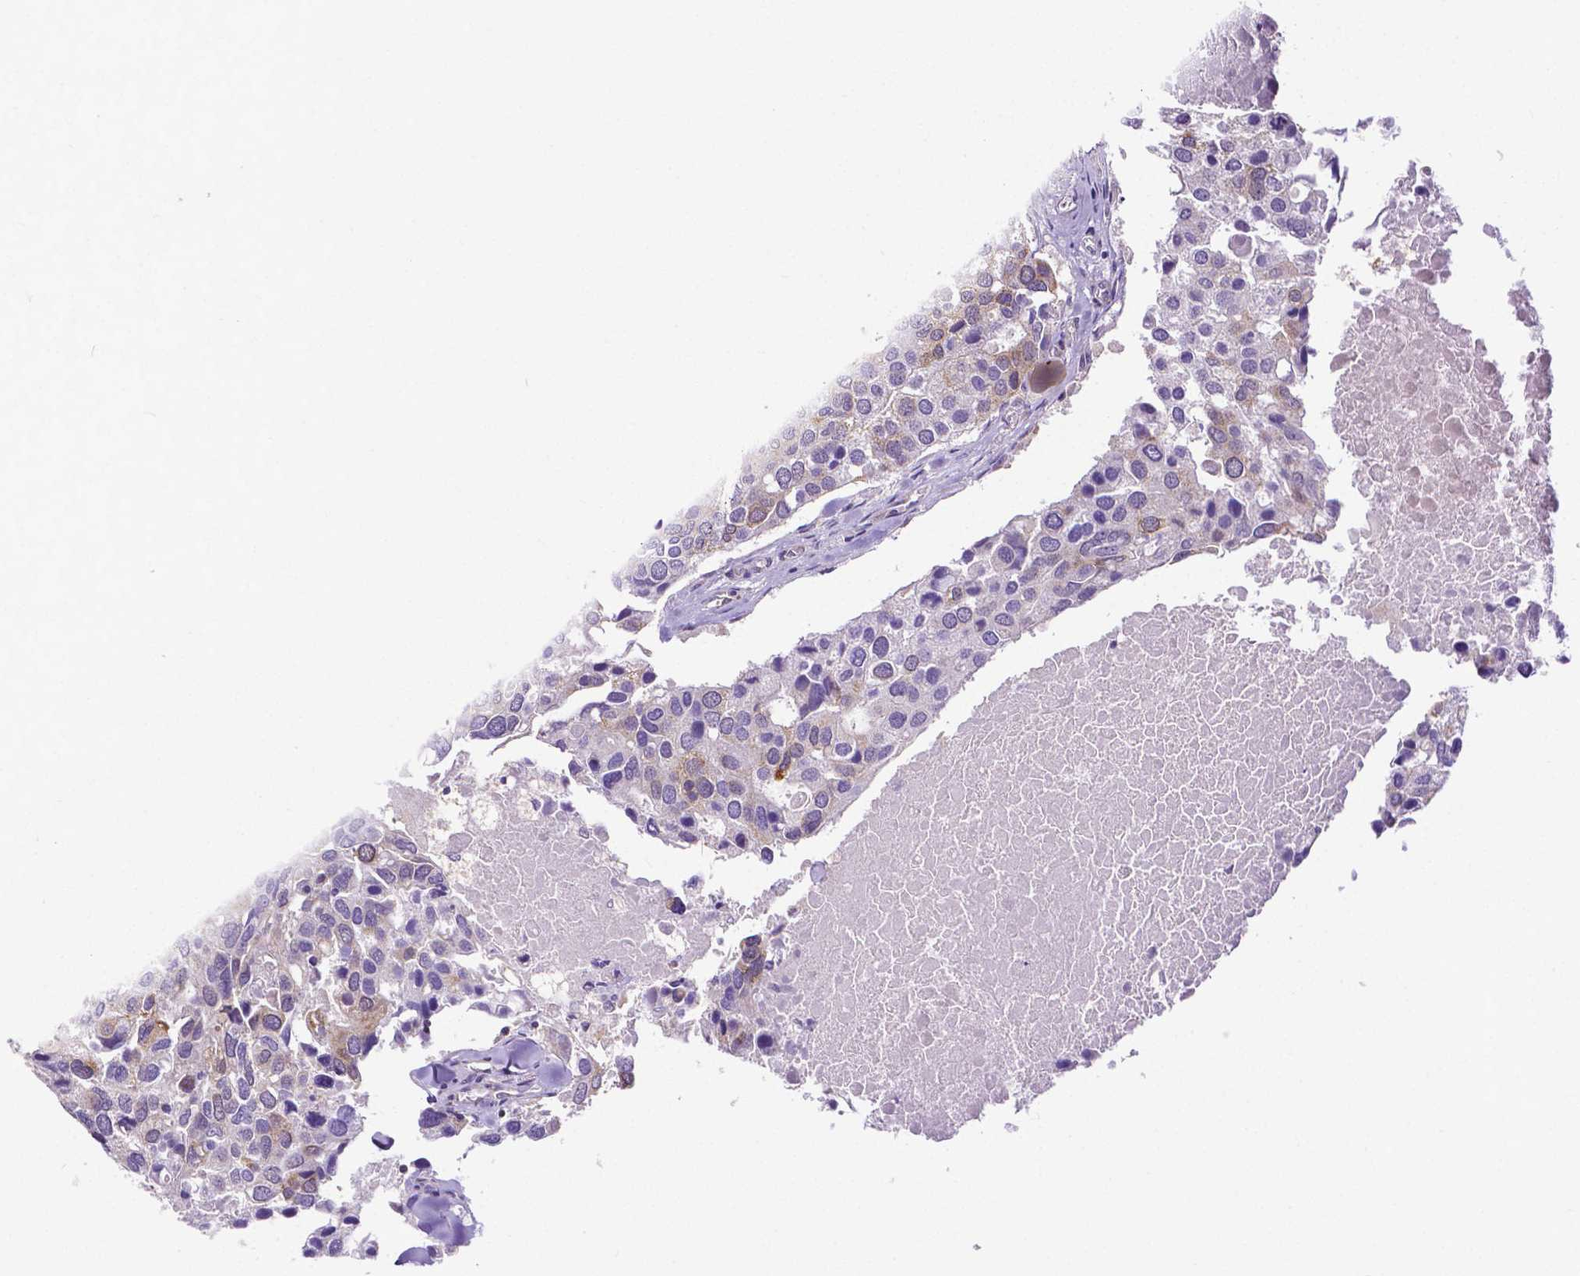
{"staining": {"intensity": "weak", "quantity": "<25%", "location": "cytoplasmic/membranous"}, "tissue": "breast cancer", "cell_type": "Tumor cells", "image_type": "cancer", "snomed": [{"axis": "morphology", "description": "Duct carcinoma"}, {"axis": "topography", "description": "Breast"}], "caption": "Tumor cells are negative for brown protein staining in breast cancer (invasive ductal carcinoma).", "gene": "MCL1", "patient": {"sex": "female", "age": 83}}